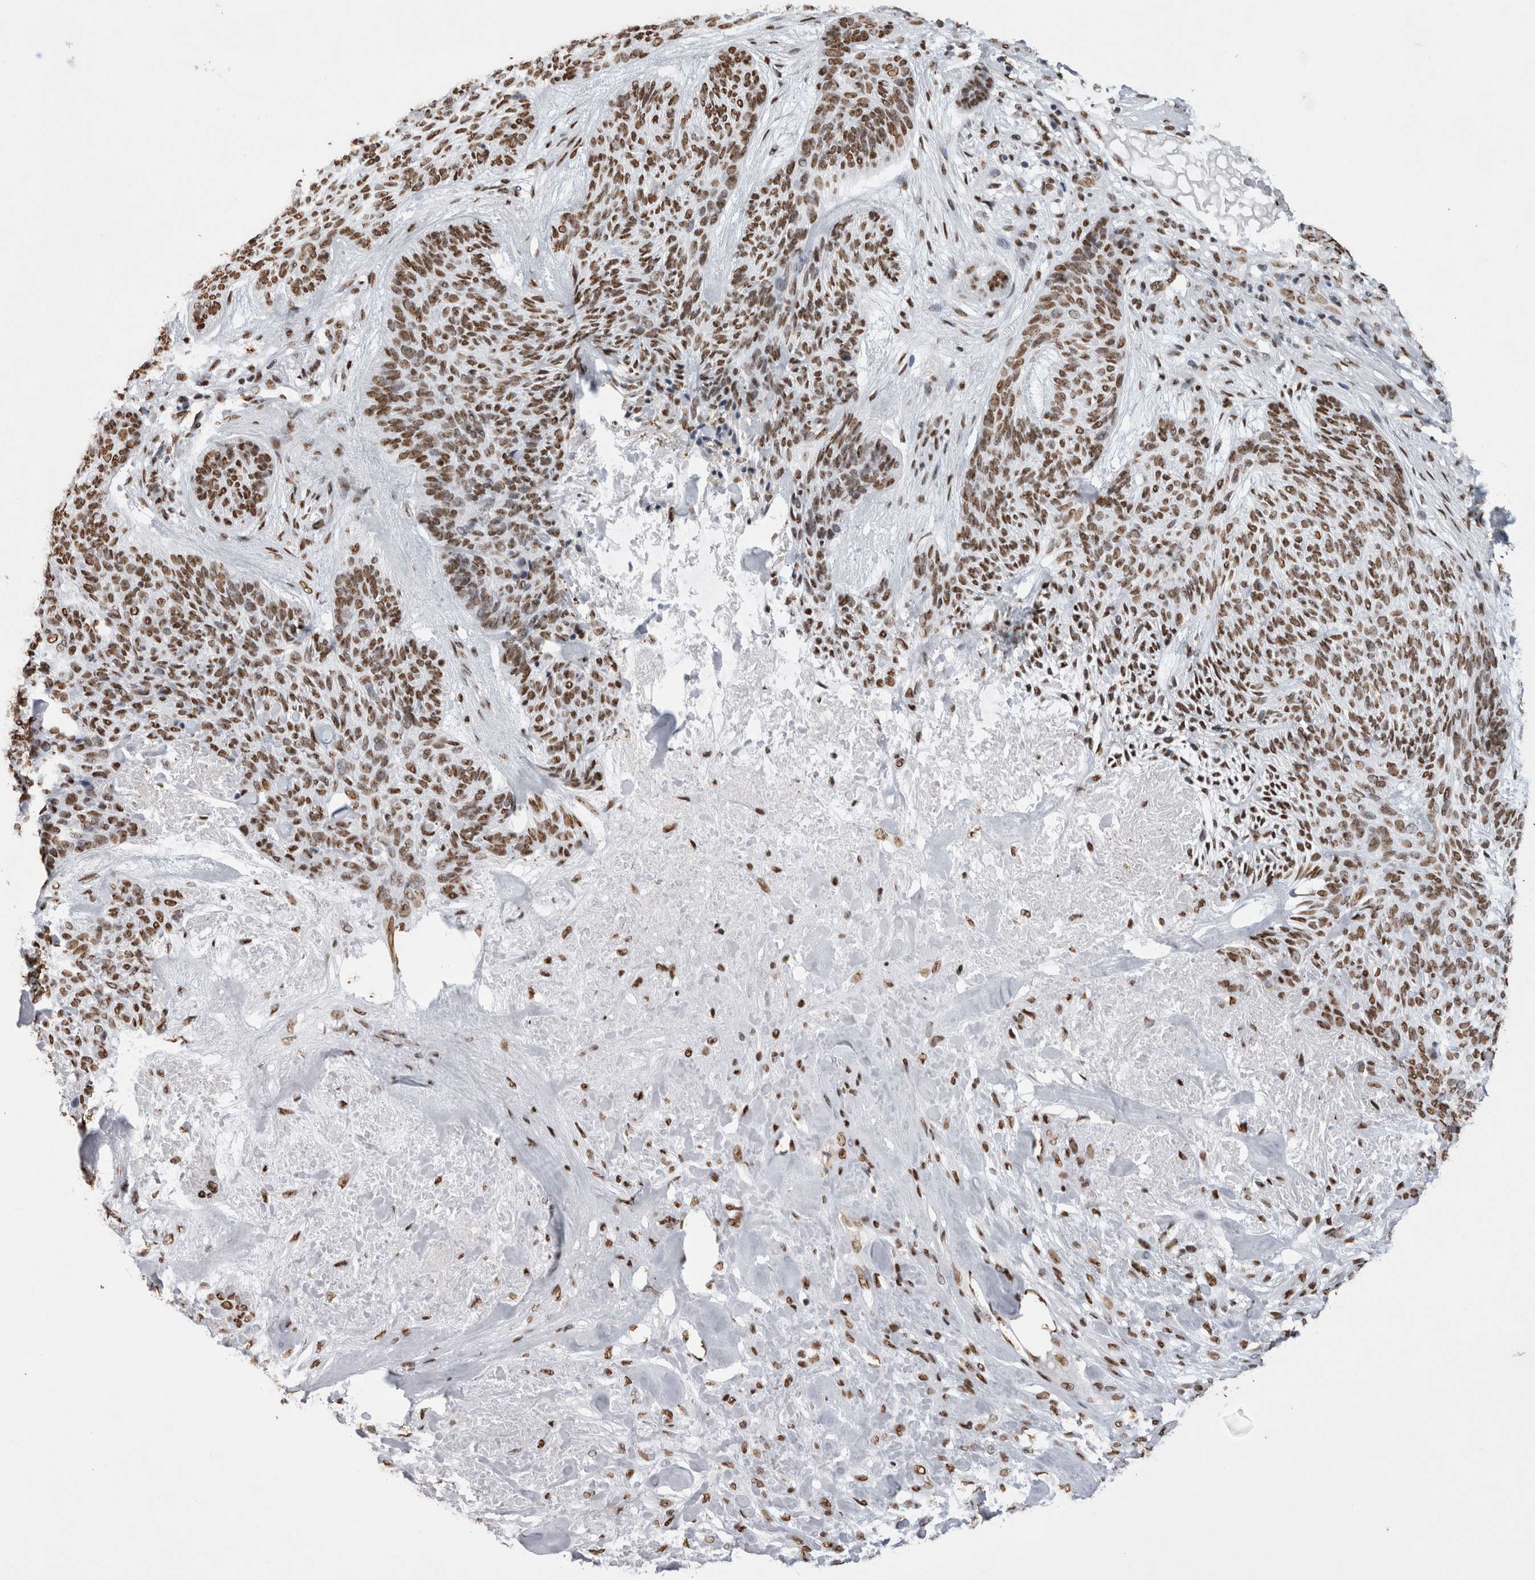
{"staining": {"intensity": "strong", "quantity": ">75%", "location": "nuclear"}, "tissue": "skin cancer", "cell_type": "Tumor cells", "image_type": "cancer", "snomed": [{"axis": "morphology", "description": "Basal cell carcinoma"}, {"axis": "topography", "description": "Skin"}], "caption": "About >75% of tumor cells in human basal cell carcinoma (skin) demonstrate strong nuclear protein expression as visualized by brown immunohistochemical staining.", "gene": "ALPK3", "patient": {"sex": "male", "age": 55}}